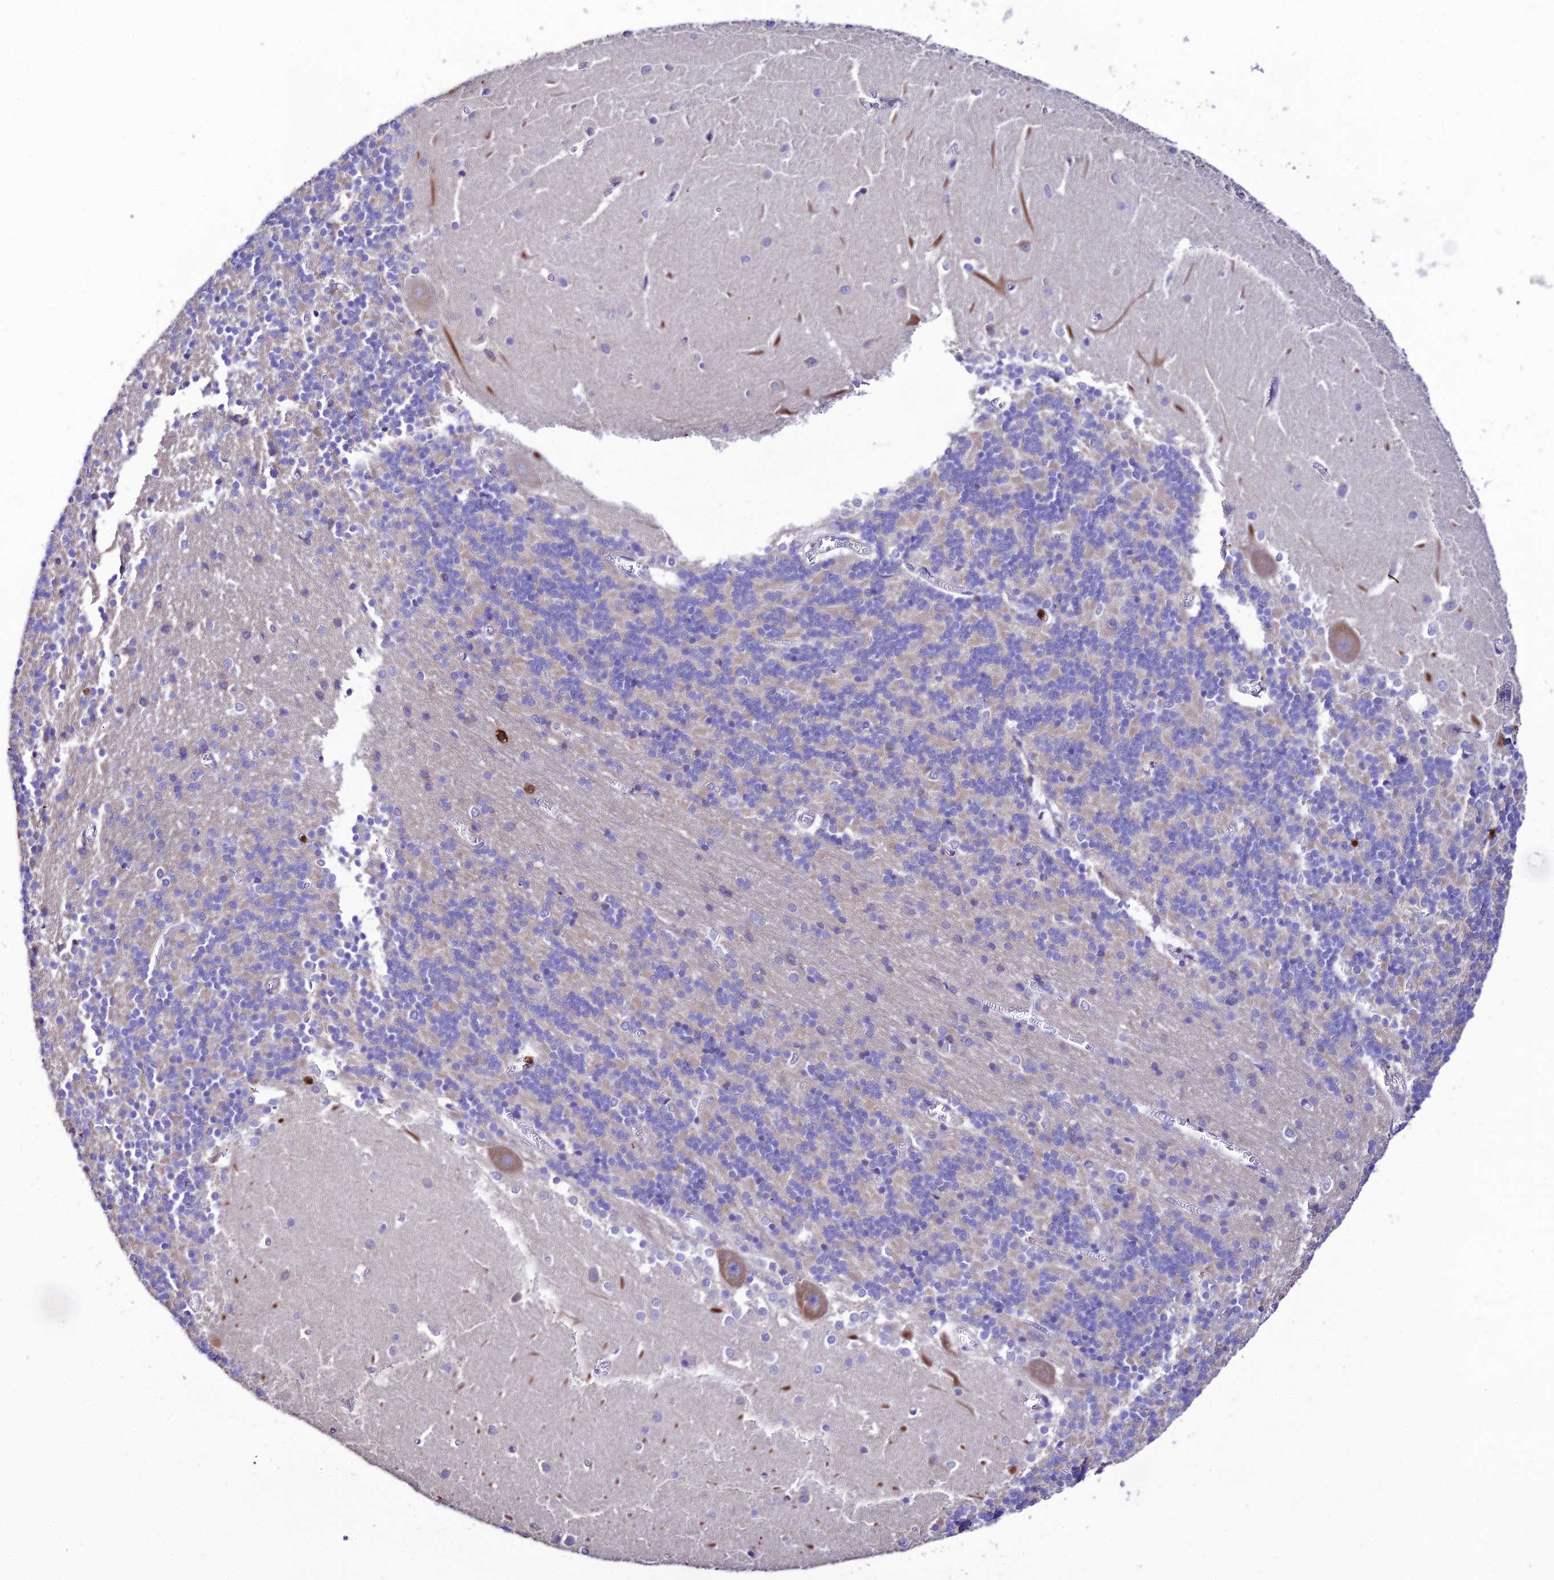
{"staining": {"intensity": "negative", "quantity": "none", "location": "none"}, "tissue": "cerebellum", "cell_type": "Cells in granular layer", "image_type": "normal", "snomed": [{"axis": "morphology", "description": "Normal tissue, NOS"}, {"axis": "topography", "description": "Cerebellum"}], "caption": "Immunohistochemical staining of normal human cerebellum reveals no significant positivity in cells in granular layer. (Stains: DAB (3,3'-diaminobenzidine) immunohistochemistry (IHC) with hematoxylin counter stain, Microscopy: brightfield microscopy at high magnification).", "gene": "PTPRCAP", "patient": {"sex": "male", "age": 37}}